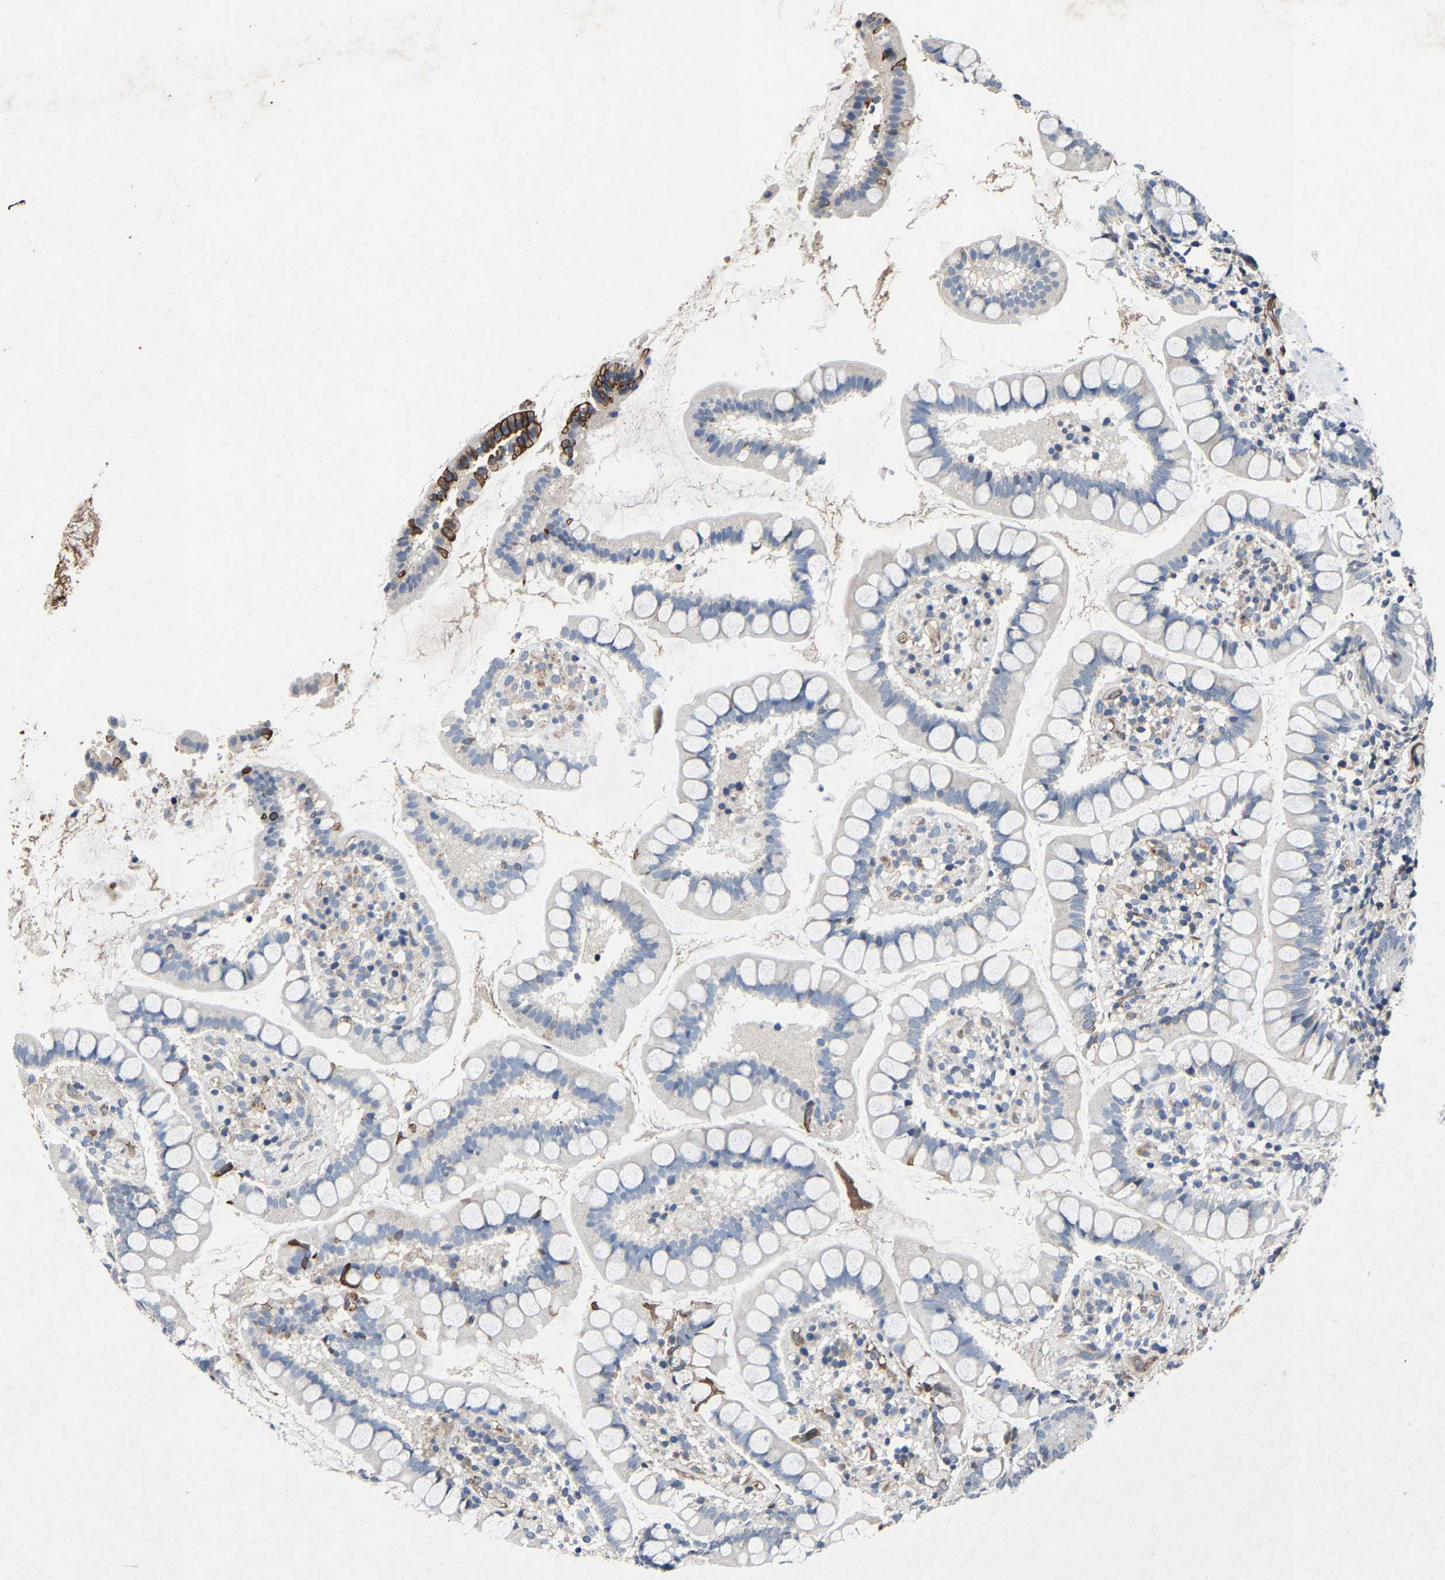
{"staining": {"intensity": "negative", "quantity": "none", "location": "none"}, "tissue": "small intestine", "cell_type": "Glandular cells", "image_type": "normal", "snomed": [{"axis": "morphology", "description": "Normal tissue, NOS"}, {"axis": "topography", "description": "Small intestine"}], "caption": "Immunohistochemical staining of benign human small intestine exhibits no significant staining in glandular cells.", "gene": "PCNX2", "patient": {"sex": "female", "age": 84}}